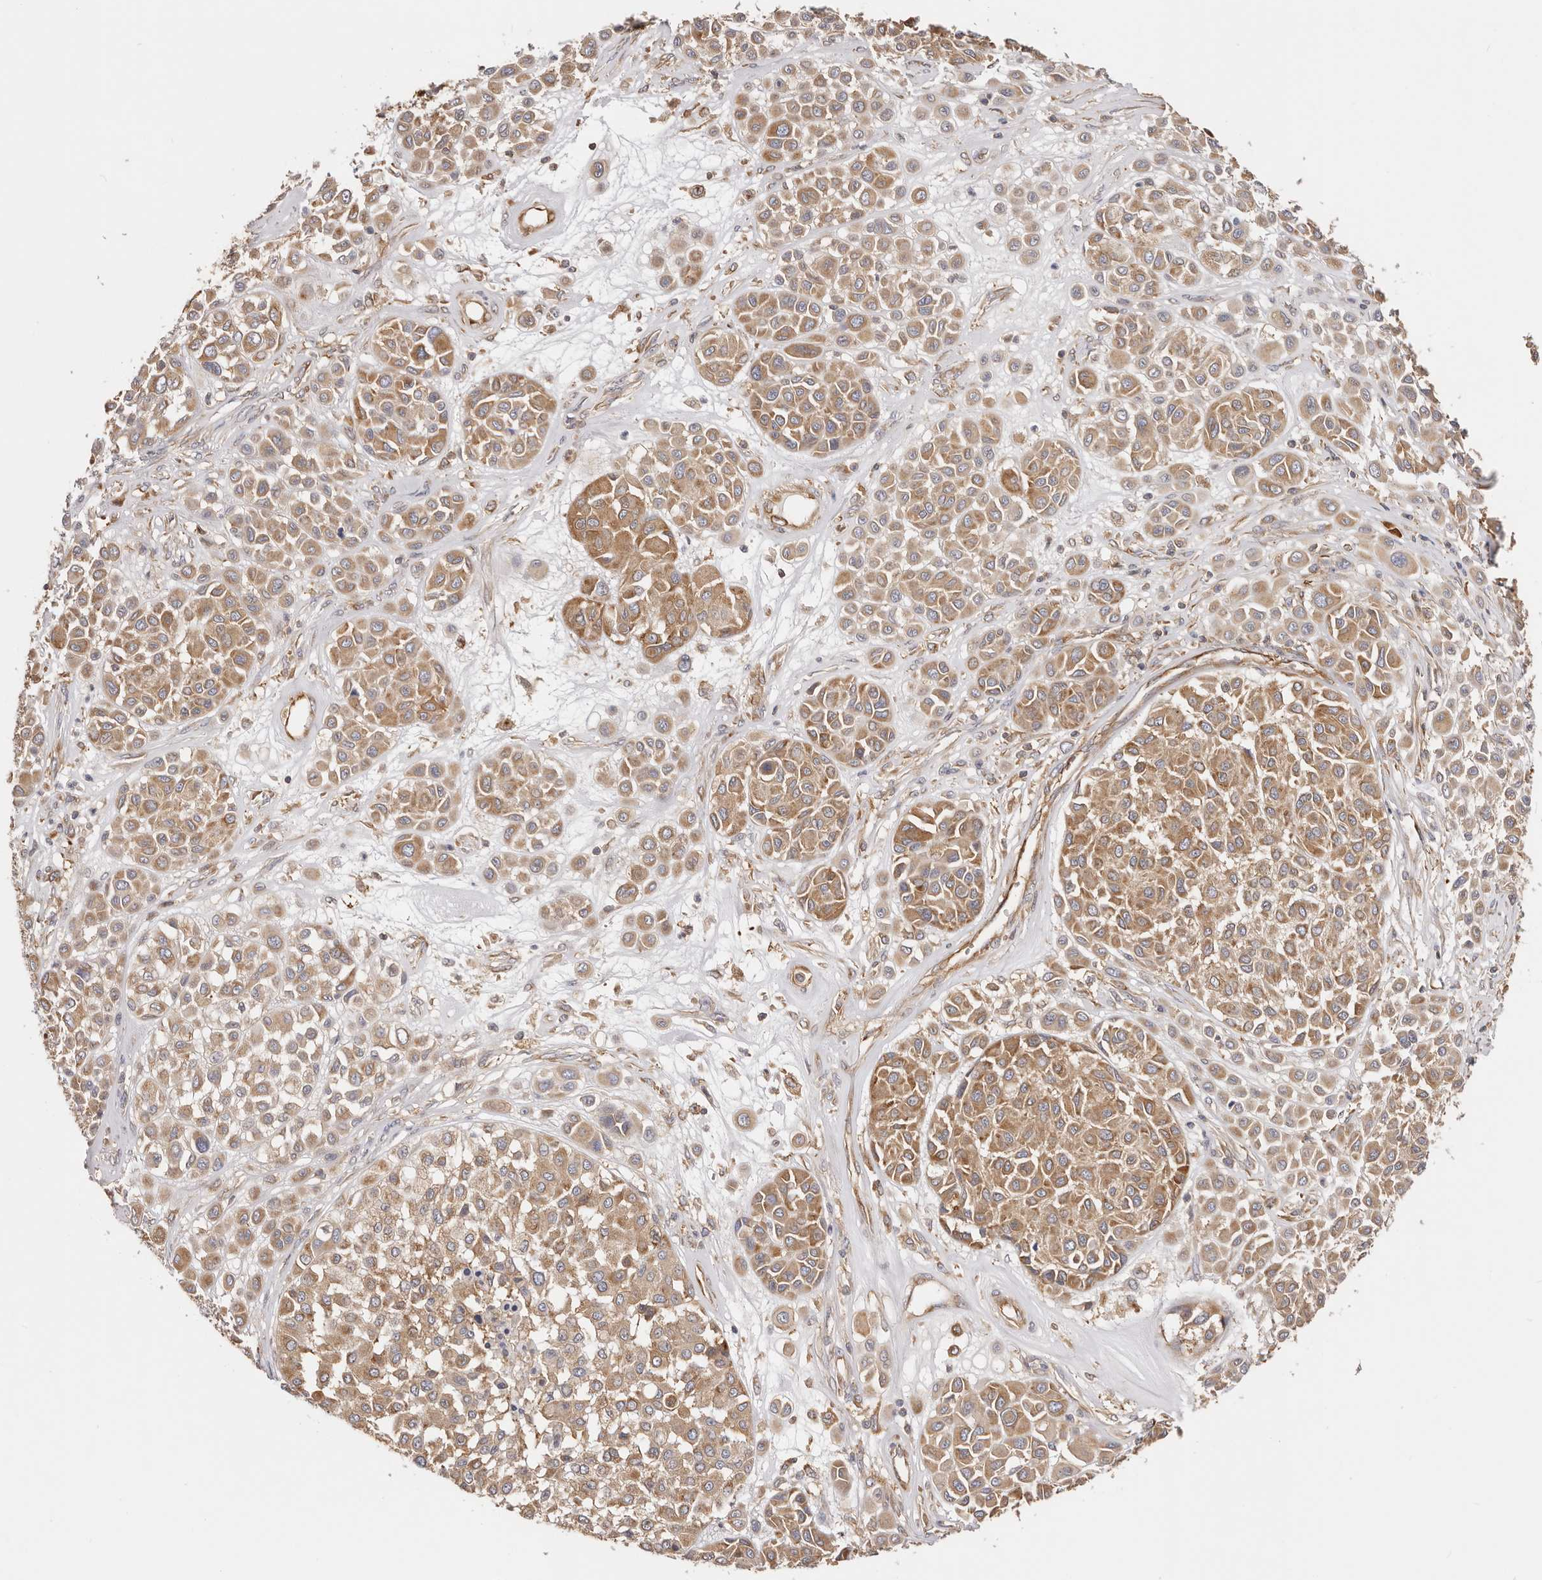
{"staining": {"intensity": "moderate", "quantity": ">75%", "location": "cytoplasmic/membranous"}, "tissue": "melanoma", "cell_type": "Tumor cells", "image_type": "cancer", "snomed": [{"axis": "morphology", "description": "Malignant melanoma, Metastatic site"}, {"axis": "topography", "description": "Soft tissue"}], "caption": "Tumor cells exhibit medium levels of moderate cytoplasmic/membranous staining in approximately >75% of cells in human melanoma.", "gene": "EPRS1", "patient": {"sex": "male", "age": 41}}